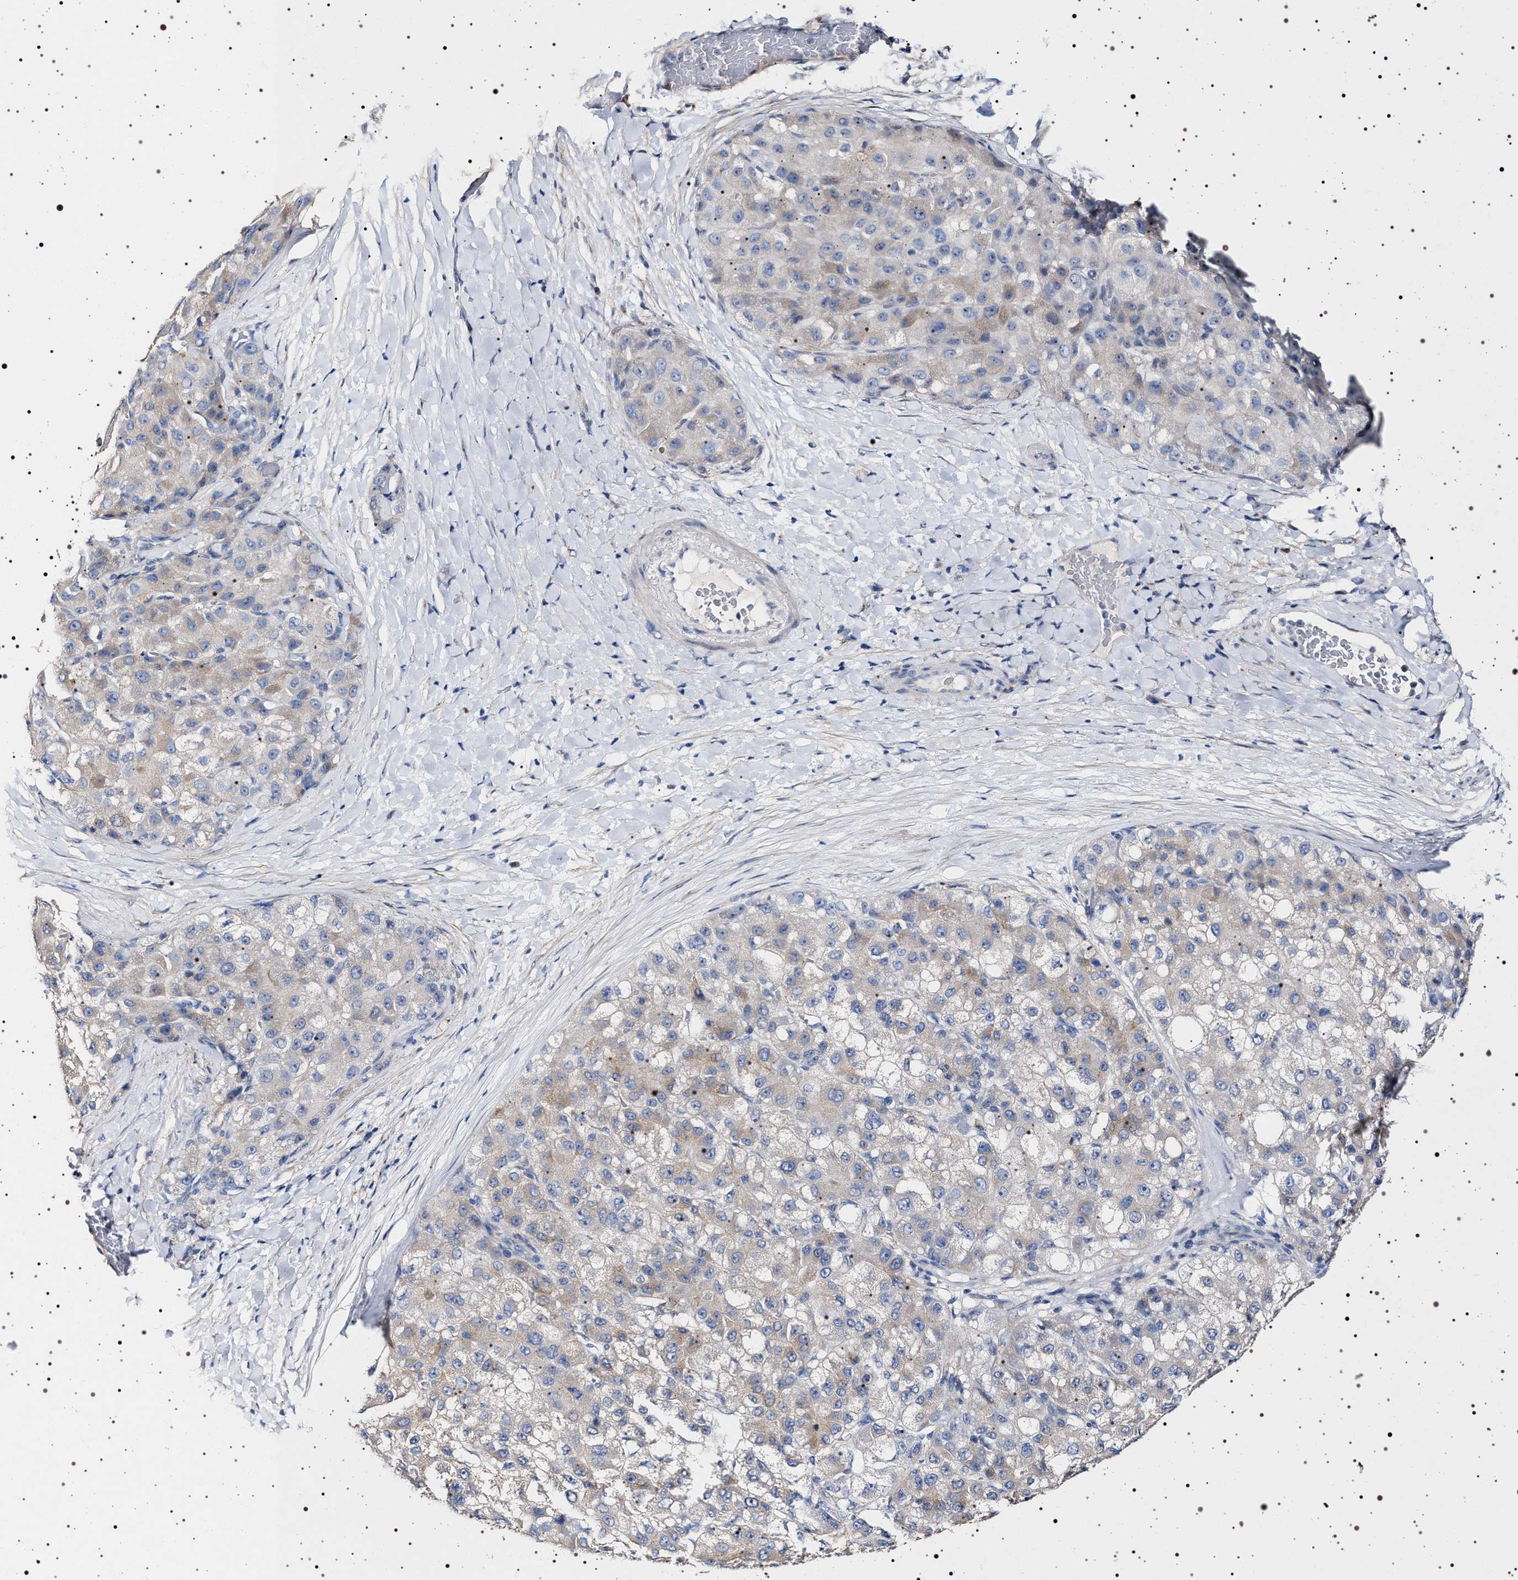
{"staining": {"intensity": "negative", "quantity": "none", "location": "none"}, "tissue": "liver cancer", "cell_type": "Tumor cells", "image_type": "cancer", "snomed": [{"axis": "morphology", "description": "Carcinoma, Hepatocellular, NOS"}, {"axis": "topography", "description": "Liver"}], "caption": "High power microscopy histopathology image of an IHC histopathology image of liver cancer (hepatocellular carcinoma), revealing no significant staining in tumor cells. (IHC, brightfield microscopy, high magnification).", "gene": "NAALADL2", "patient": {"sex": "male", "age": 80}}